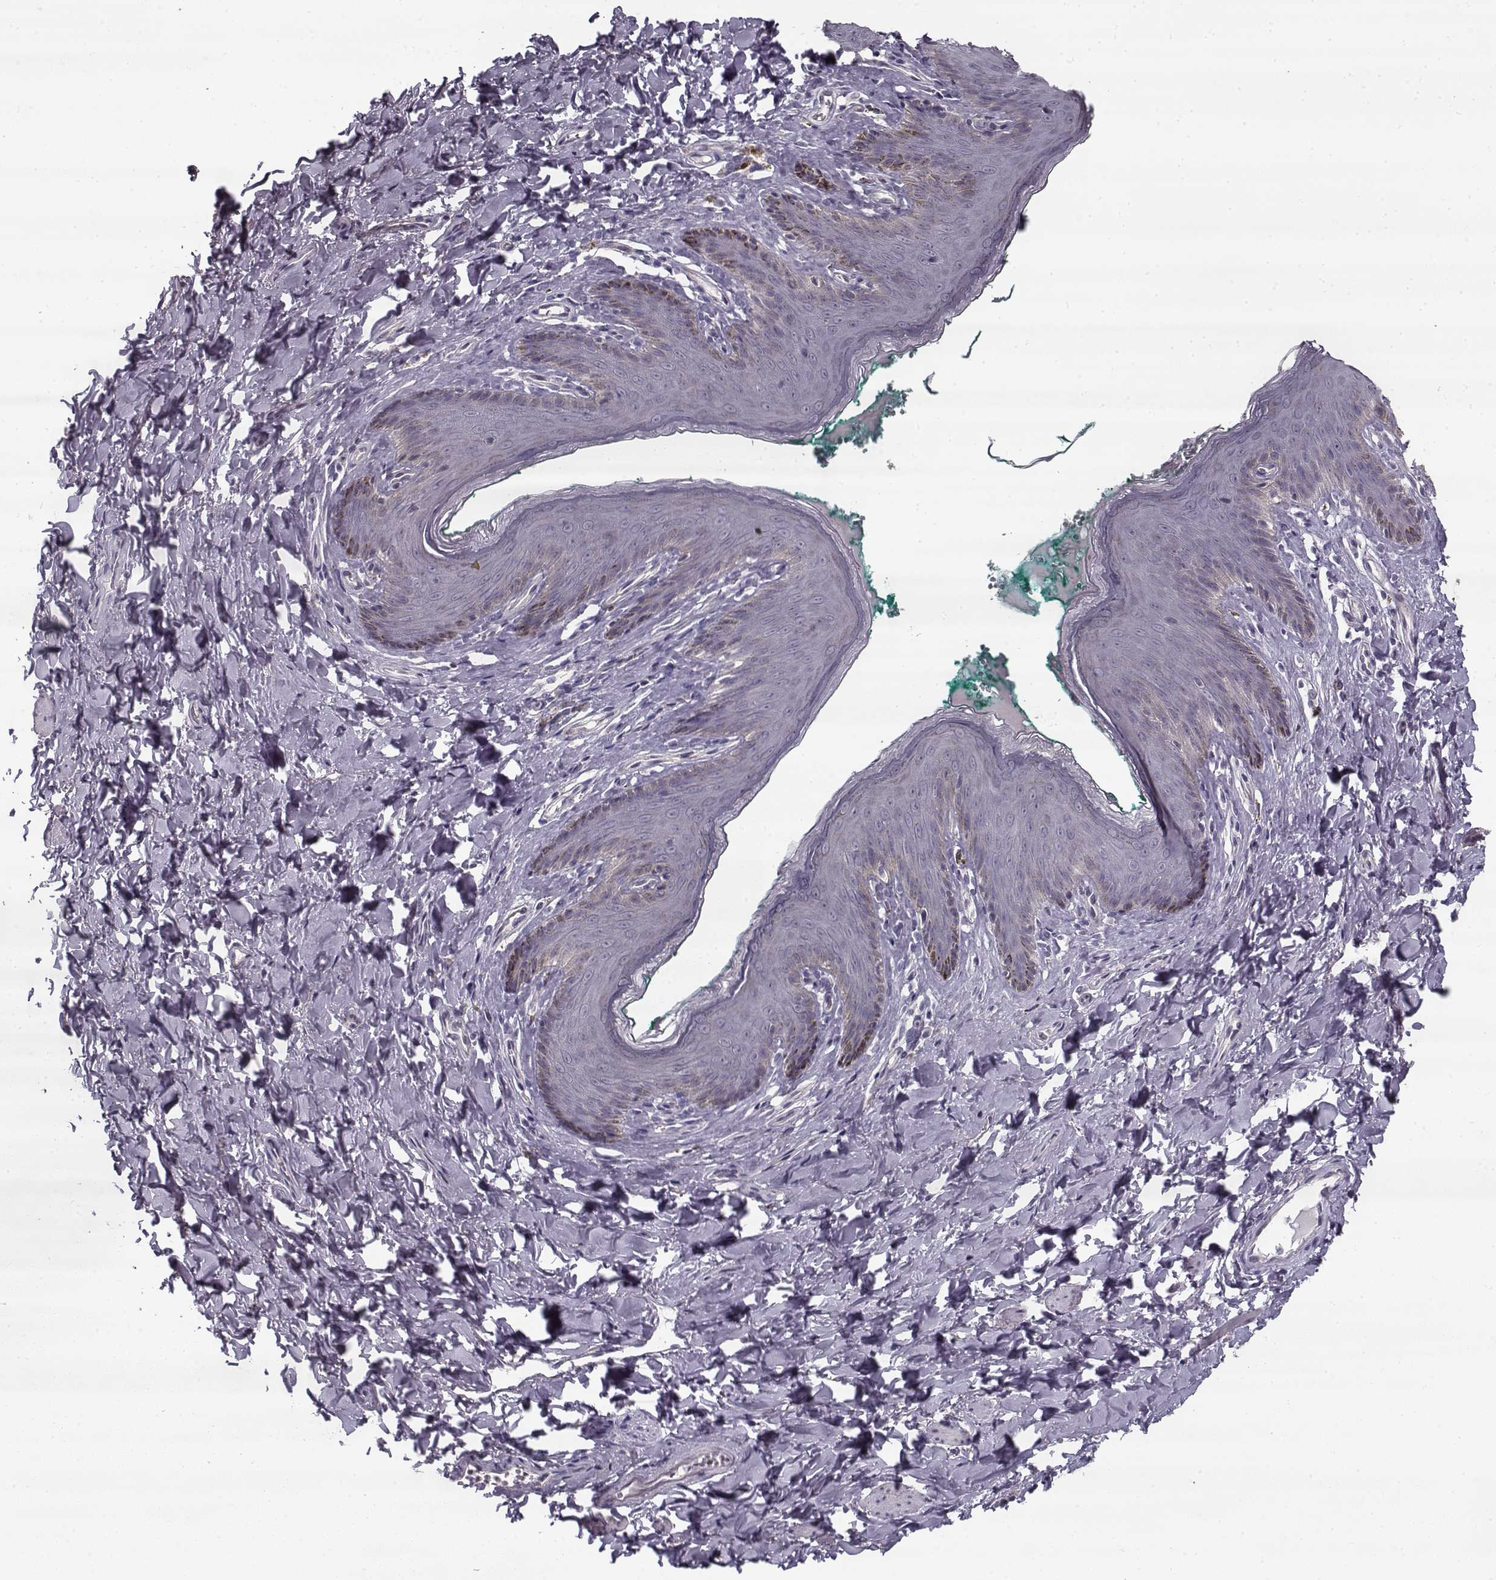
{"staining": {"intensity": "negative", "quantity": "none", "location": "none"}, "tissue": "skin", "cell_type": "Epidermal cells", "image_type": "normal", "snomed": [{"axis": "morphology", "description": "Normal tissue, NOS"}, {"axis": "topography", "description": "Vulva"}], "caption": "This is a histopathology image of IHC staining of unremarkable skin, which shows no expression in epidermal cells.", "gene": "PNMT", "patient": {"sex": "female", "age": 66}}